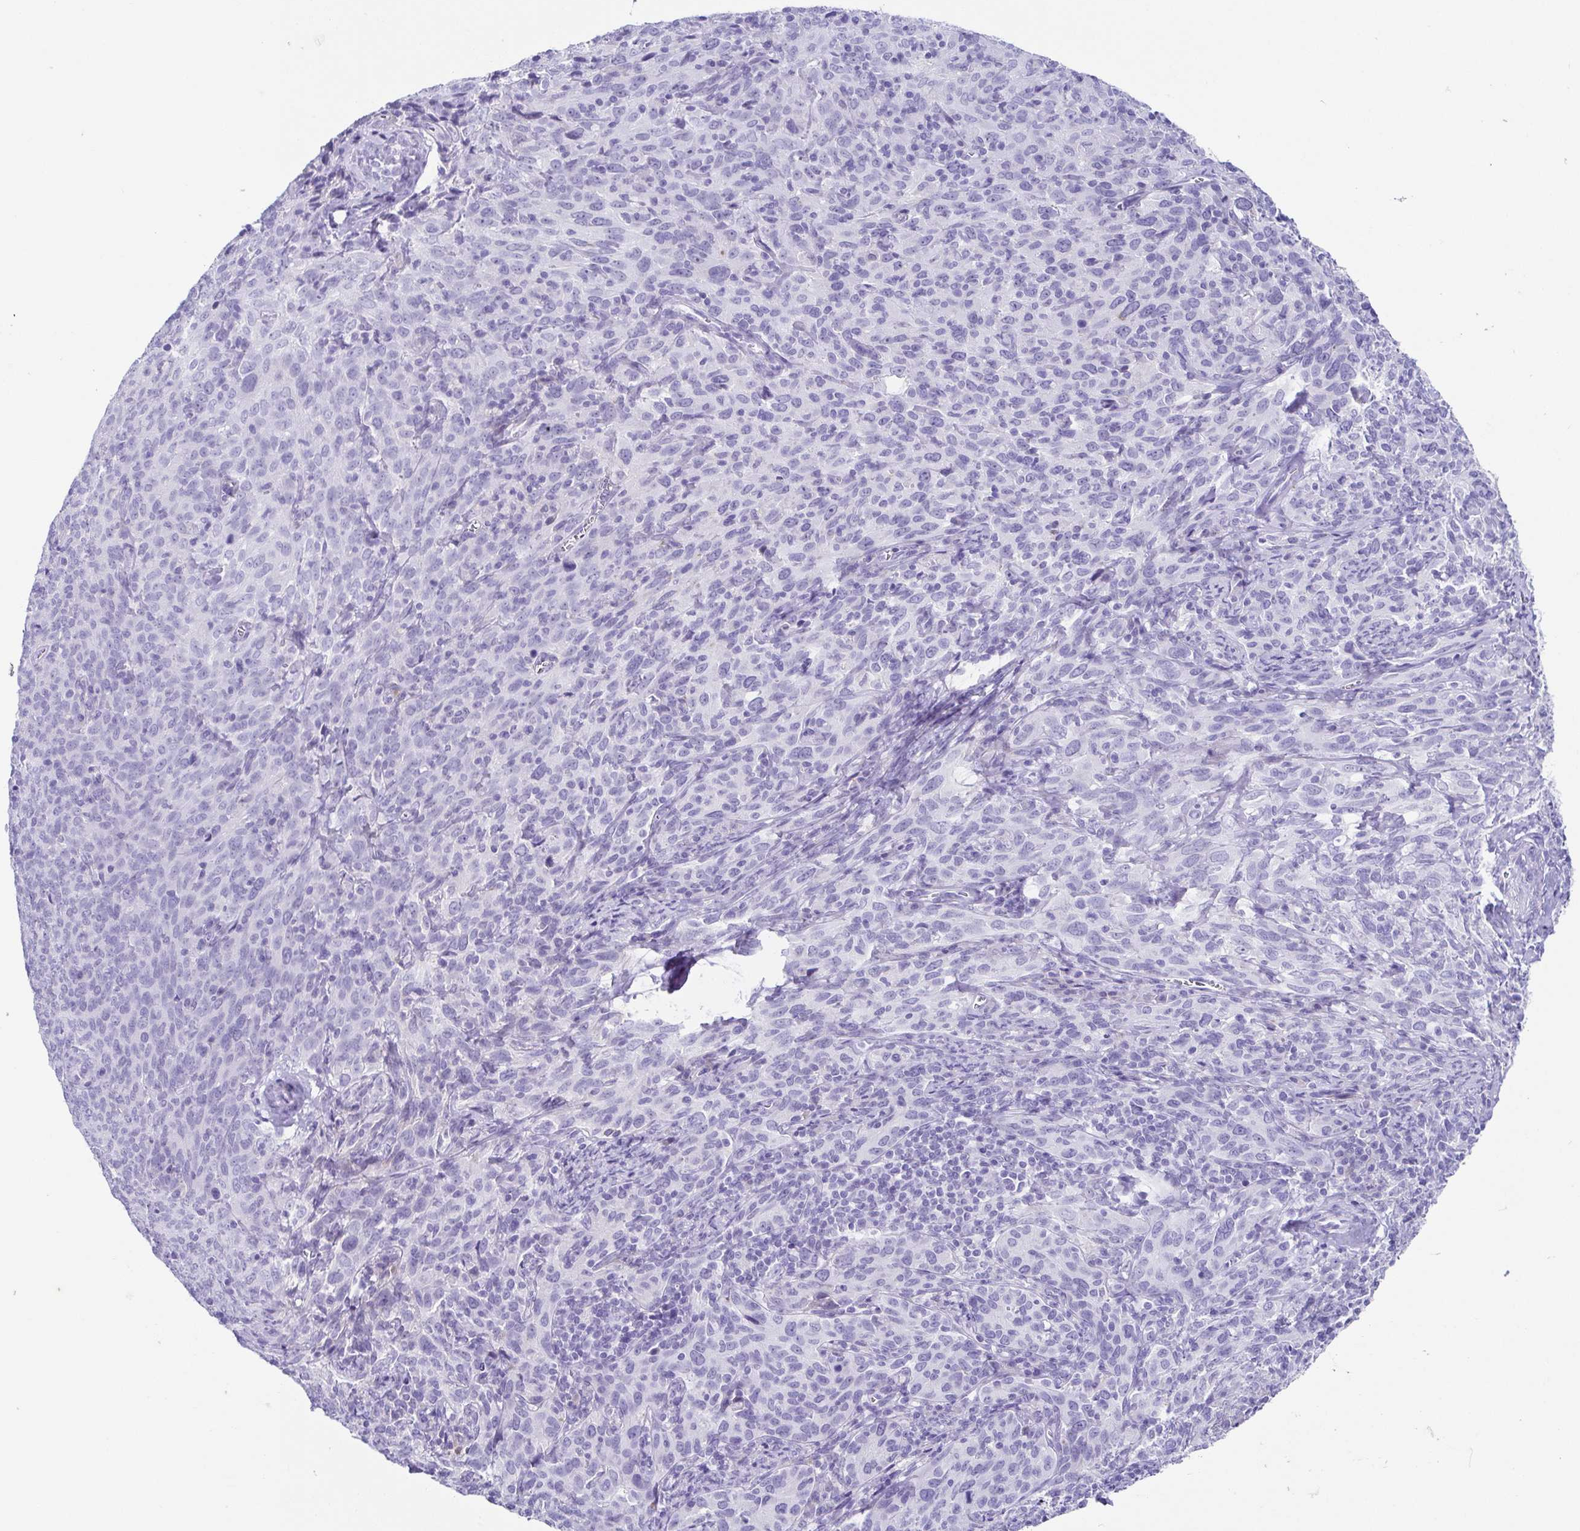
{"staining": {"intensity": "negative", "quantity": "none", "location": "none"}, "tissue": "cervical cancer", "cell_type": "Tumor cells", "image_type": "cancer", "snomed": [{"axis": "morphology", "description": "Squamous cell carcinoma, NOS"}, {"axis": "topography", "description": "Cervix"}], "caption": "IHC photomicrograph of neoplastic tissue: cervical cancer stained with DAB reveals no significant protein expression in tumor cells. (DAB immunohistochemistry, high magnification).", "gene": "TNNT2", "patient": {"sex": "female", "age": 51}}